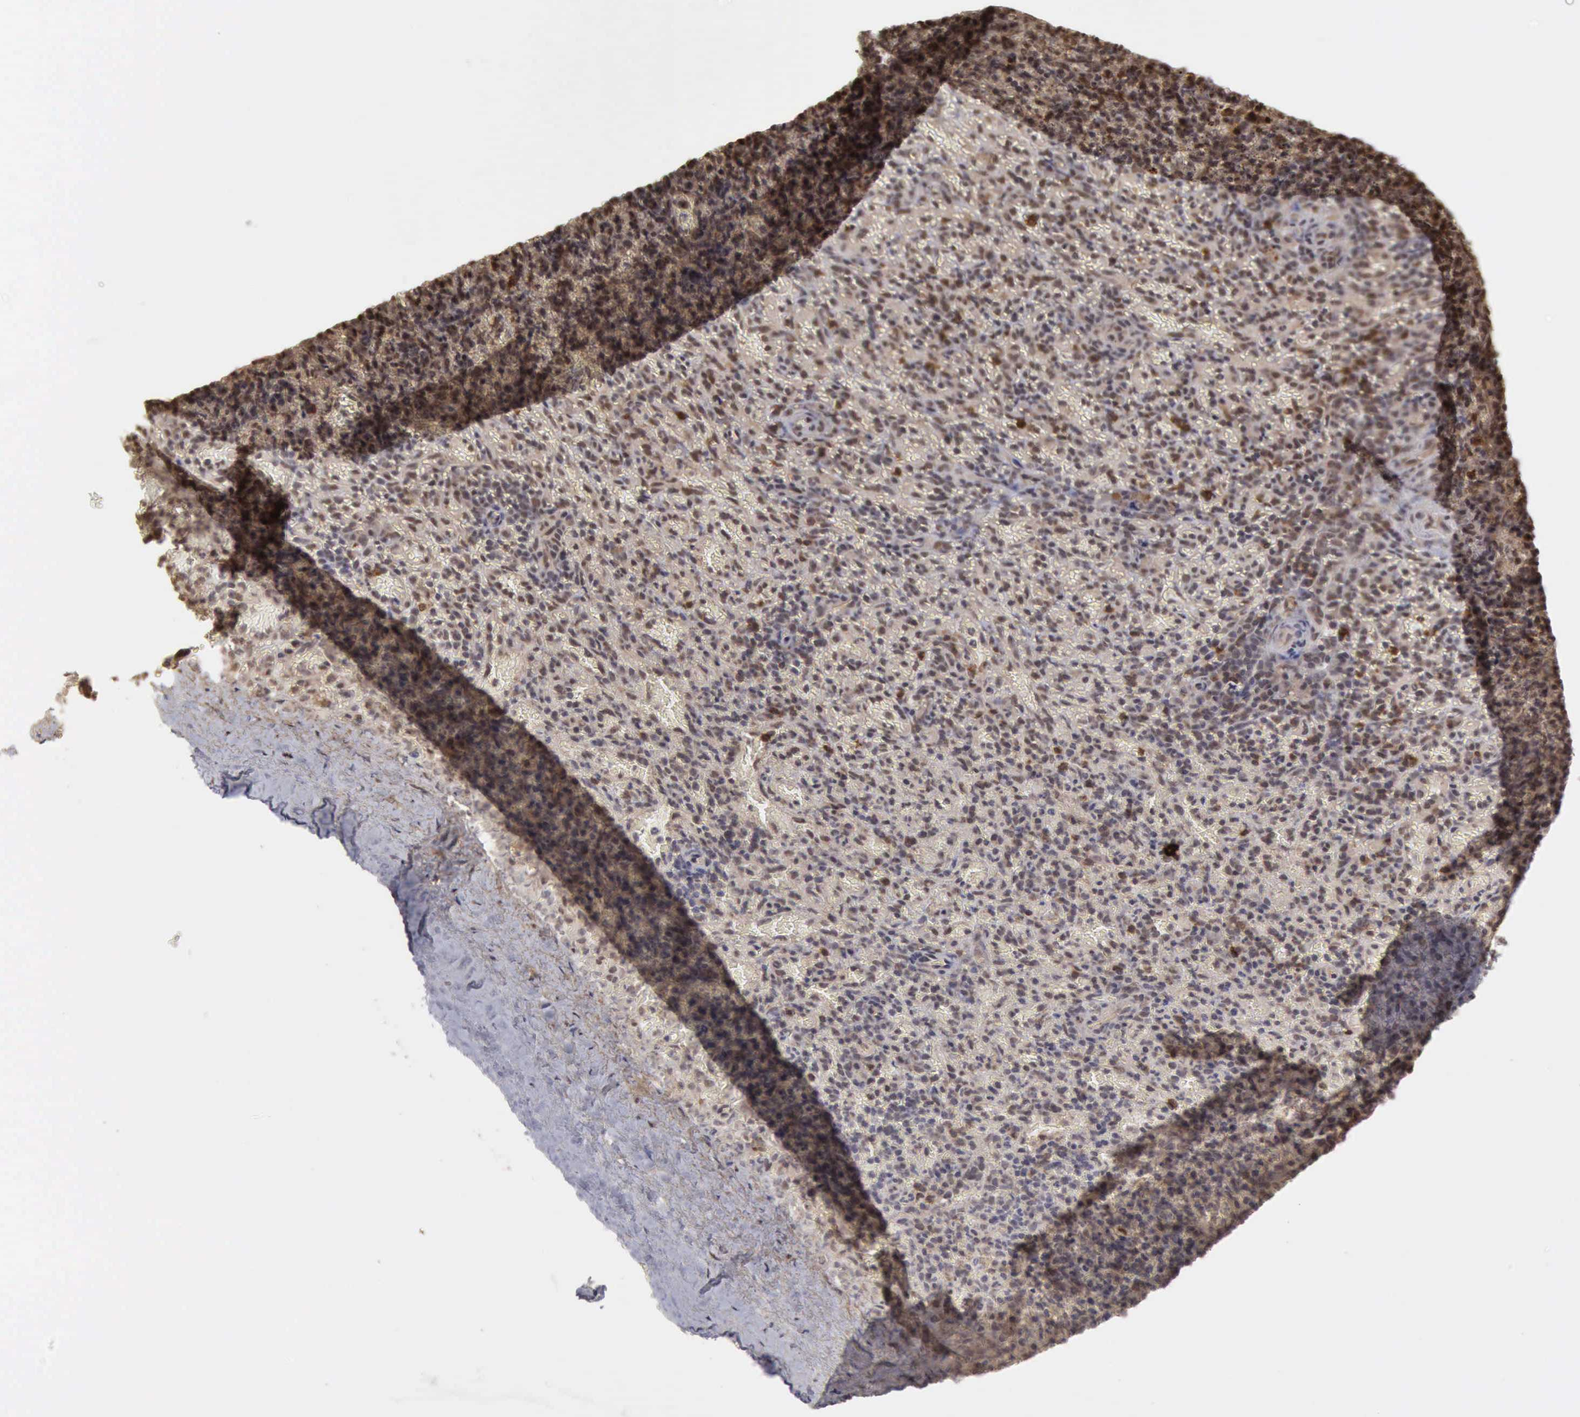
{"staining": {"intensity": "moderate", "quantity": "25%-75%", "location": "nuclear"}, "tissue": "spleen", "cell_type": "Cells in red pulp", "image_type": "normal", "snomed": [{"axis": "morphology", "description": "Normal tissue, NOS"}, {"axis": "topography", "description": "Spleen"}], "caption": "Cells in red pulp demonstrate moderate nuclear expression in approximately 25%-75% of cells in benign spleen.", "gene": "CDKN2A", "patient": {"sex": "female", "age": 50}}